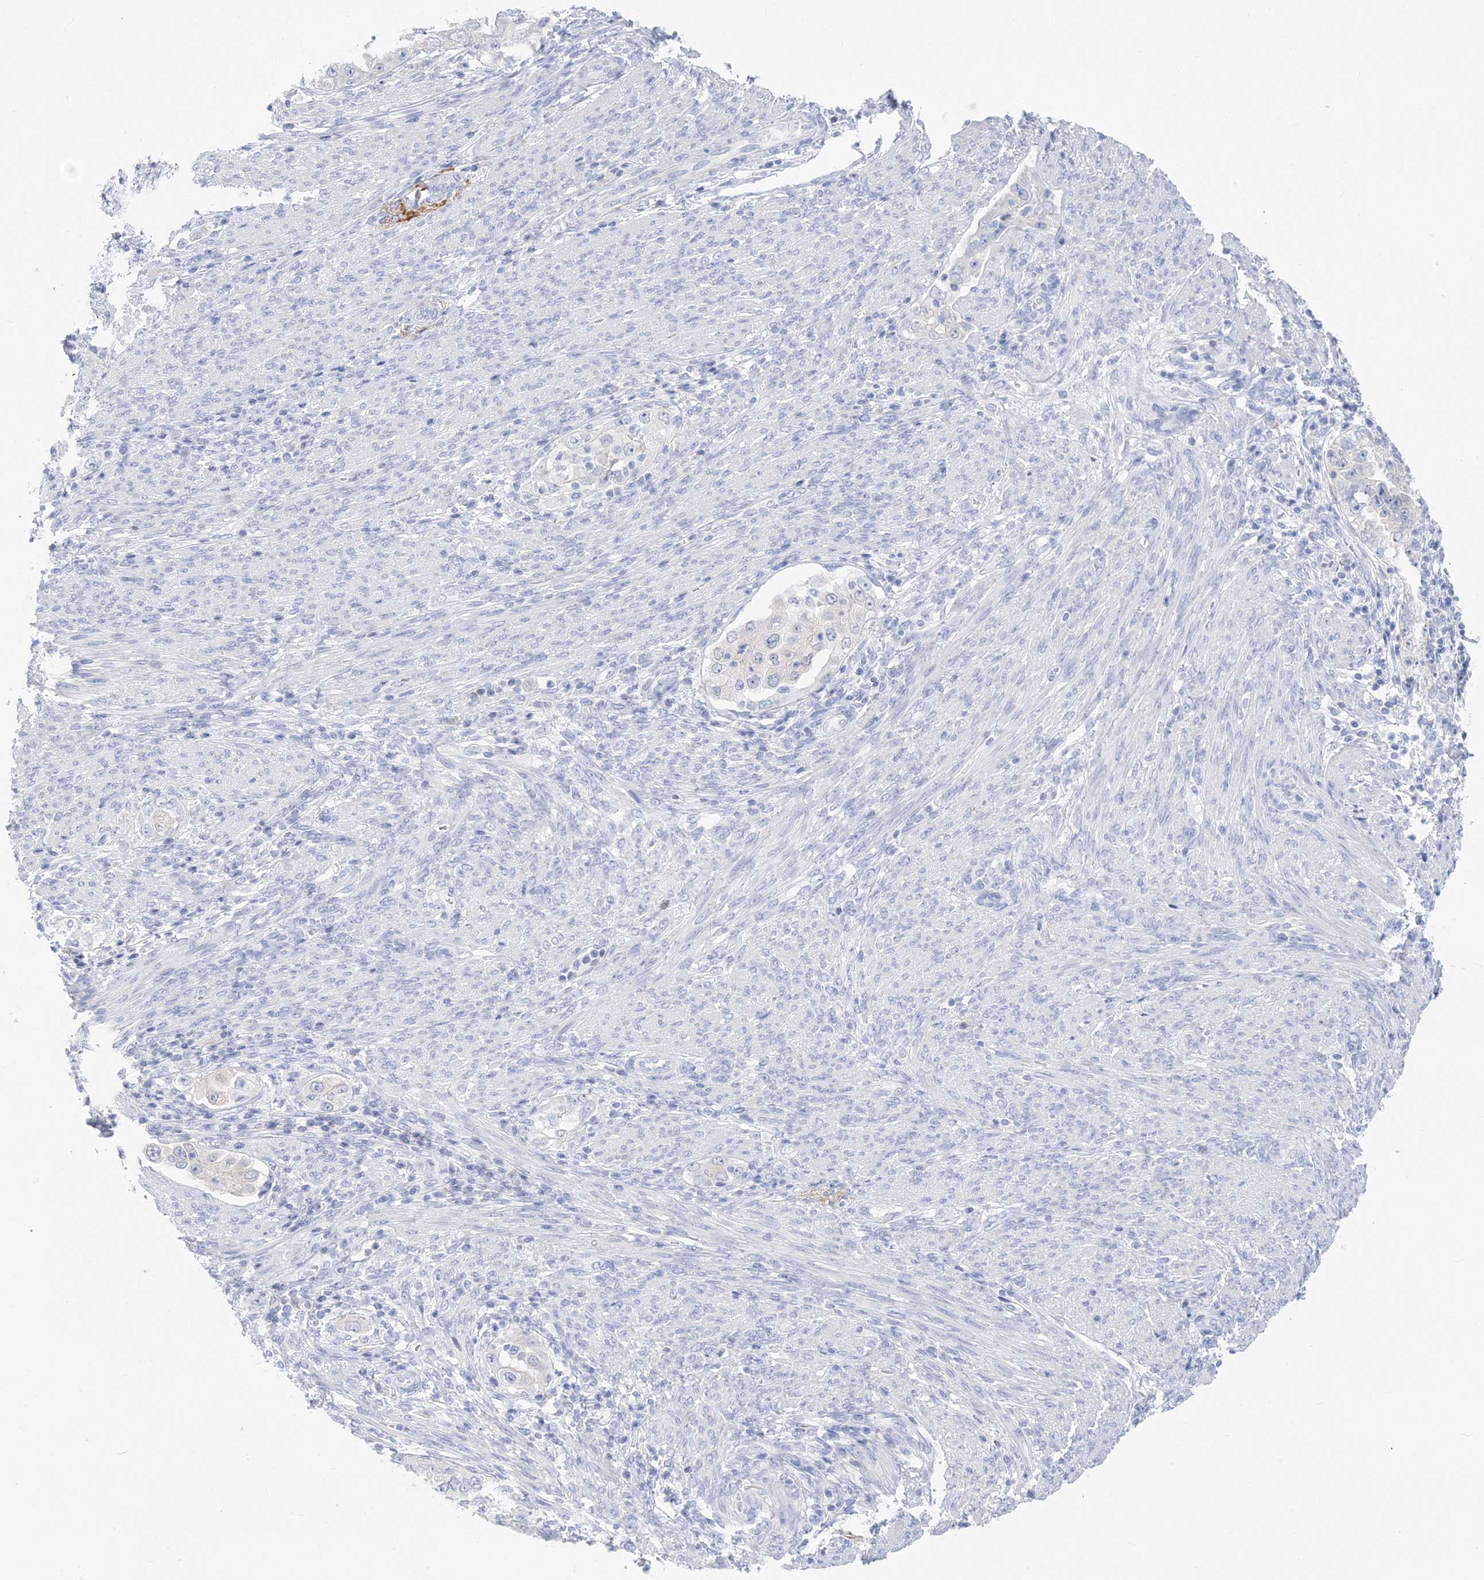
{"staining": {"intensity": "negative", "quantity": "none", "location": "none"}, "tissue": "endometrial cancer", "cell_type": "Tumor cells", "image_type": "cancer", "snomed": [{"axis": "morphology", "description": "Adenocarcinoma, NOS"}, {"axis": "topography", "description": "Endometrium"}], "caption": "IHC of human endometrial adenocarcinoma demonstrates no staining in tumor cells.", "gene": "SH3YL1", "patient": {"sex": "female", "age": 85}}